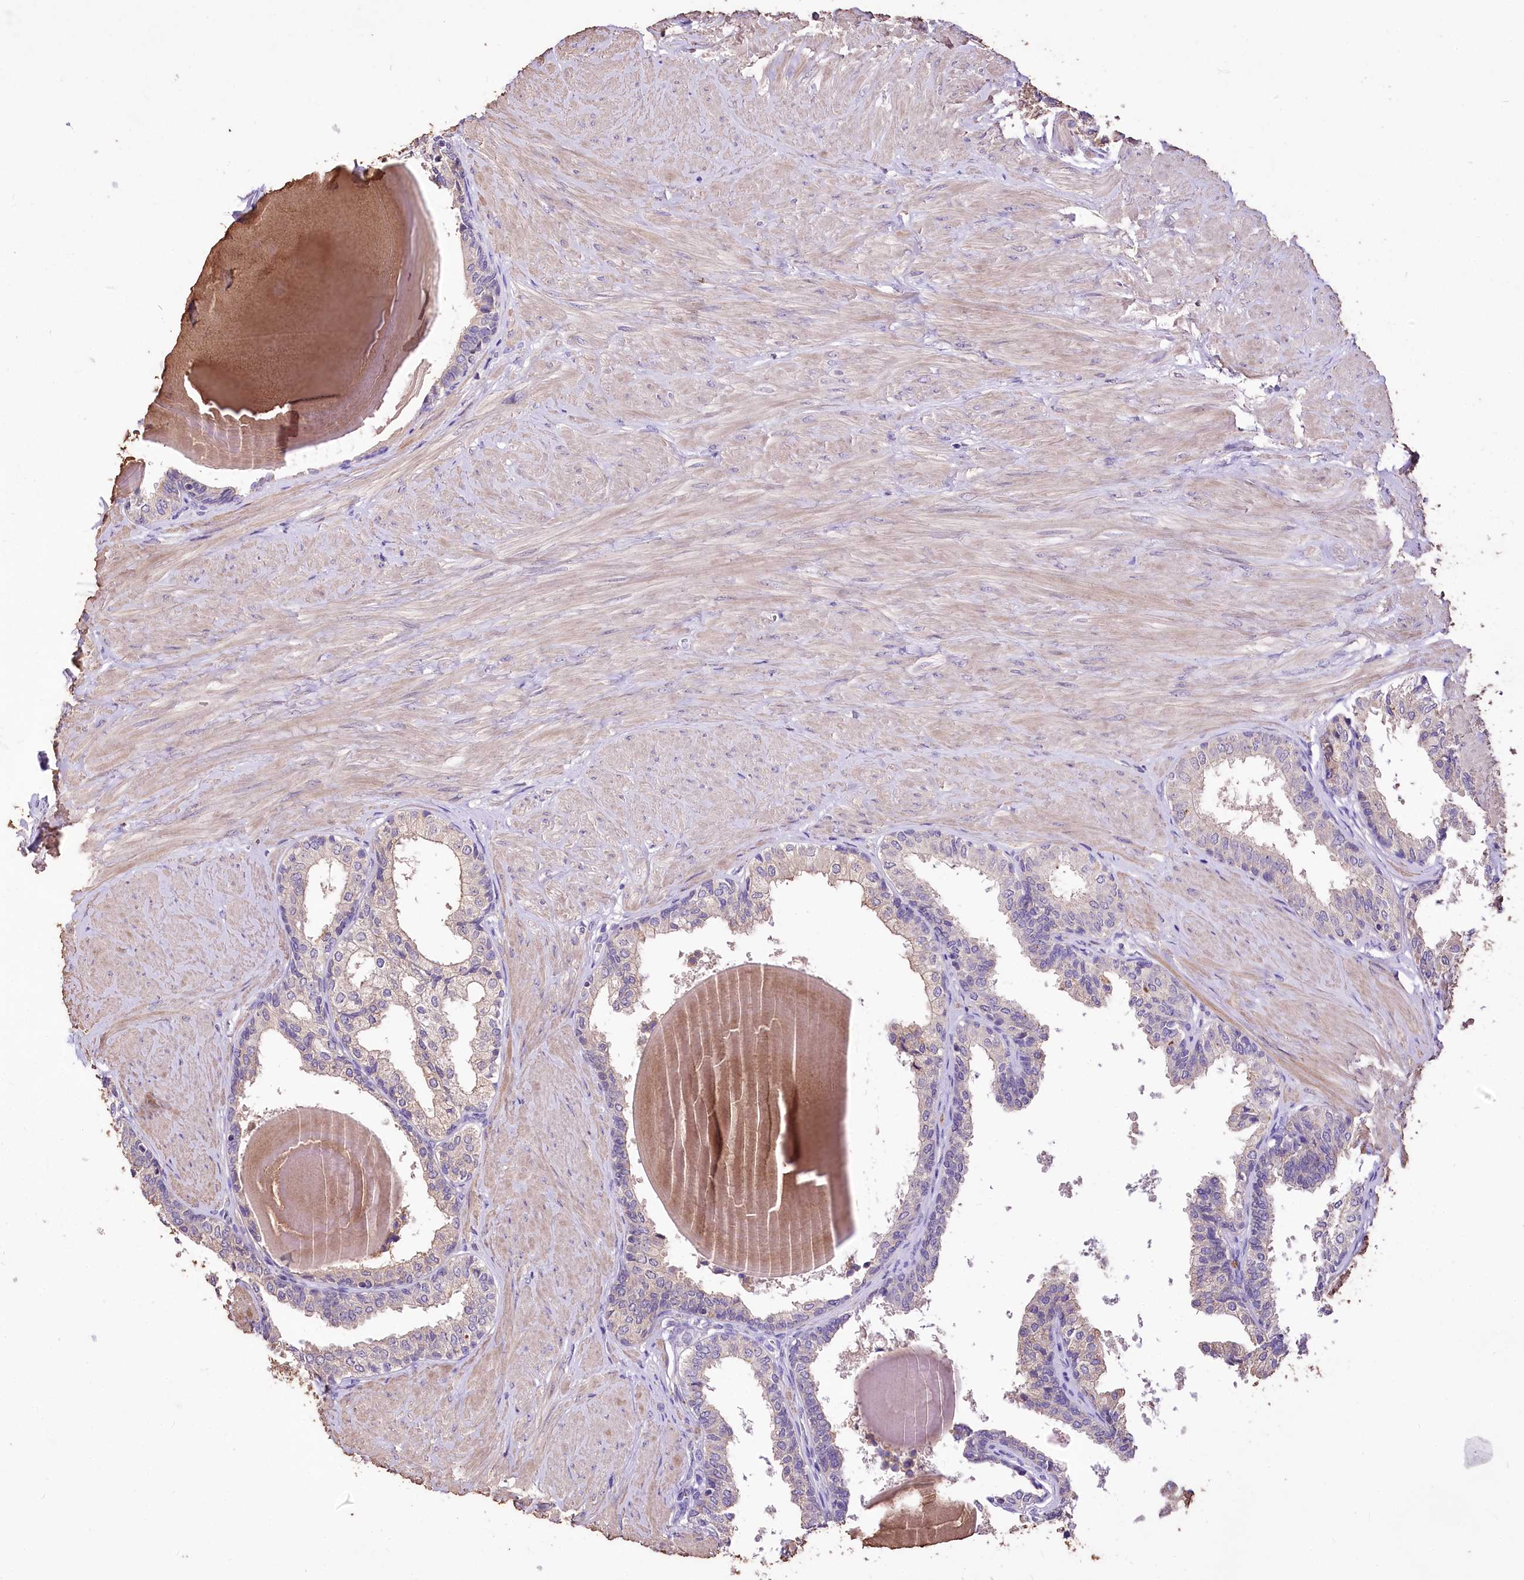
{"staining": {"intensity": "moderate", "quantity": ">75%", "location": "cytoplasmic/membranous"}, "tissue": "prostate", "cell_type": "Glandular cells", "image_type": "normal", "snomed": [{"axis": "morphology", "description": "Normal tissue, NOS"}, {"axis": "topography", "description": "Prostate"}], "caption": "A brown stain highlights moderate cytoplasmic/membranous staining of a protein in glandular cells of normal human prostate. (DAB (3,3'-diaminobenzidine) = brown stain, brightfield microscopy at high magnification).", "gene": "PCYOX1L", "patient": {"sex": "male", "age": 48}}